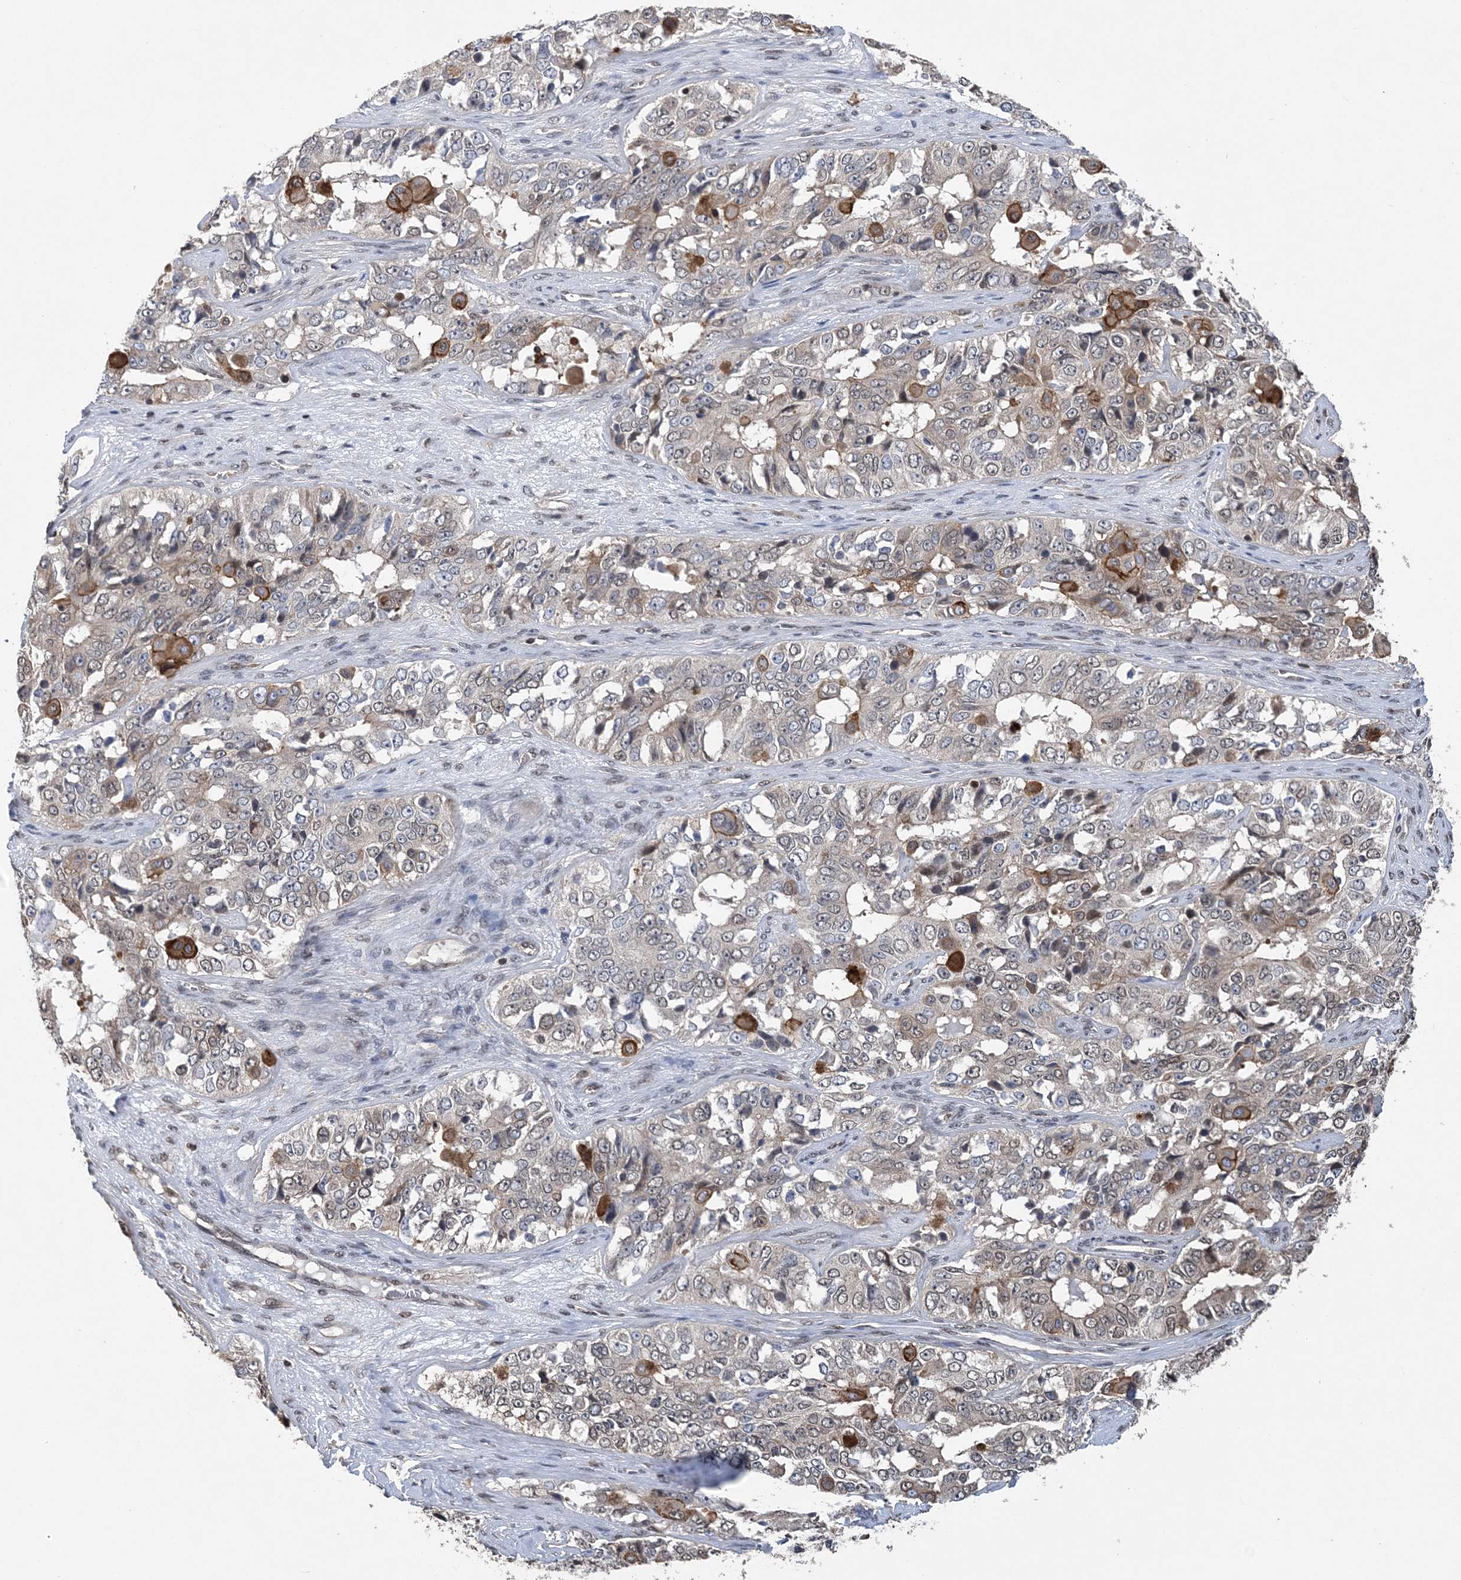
{"staining": {"intensity": "moderate", "quantity": "<25%", "location": "cytoplasmic/membranous"}, "tissue": "ovarian cancer", "cell_type": "Tumor cells", "image_type": "cancer", "snomed": [{"axis": "morphology", "description": "Carcinoma, endometroid"}, {"axis": "topography", "description": "Ovary"}], "caption": "IHC image of human ovarian cancer (endometroid carcinoma) stained for a protein (brown), which reveals low levels of moderate cytoplasmic/membranous expression in approximately <25% of tumor cells.", "gene": "CCDC152", "patient": {"sex": "female", "age": 51}}